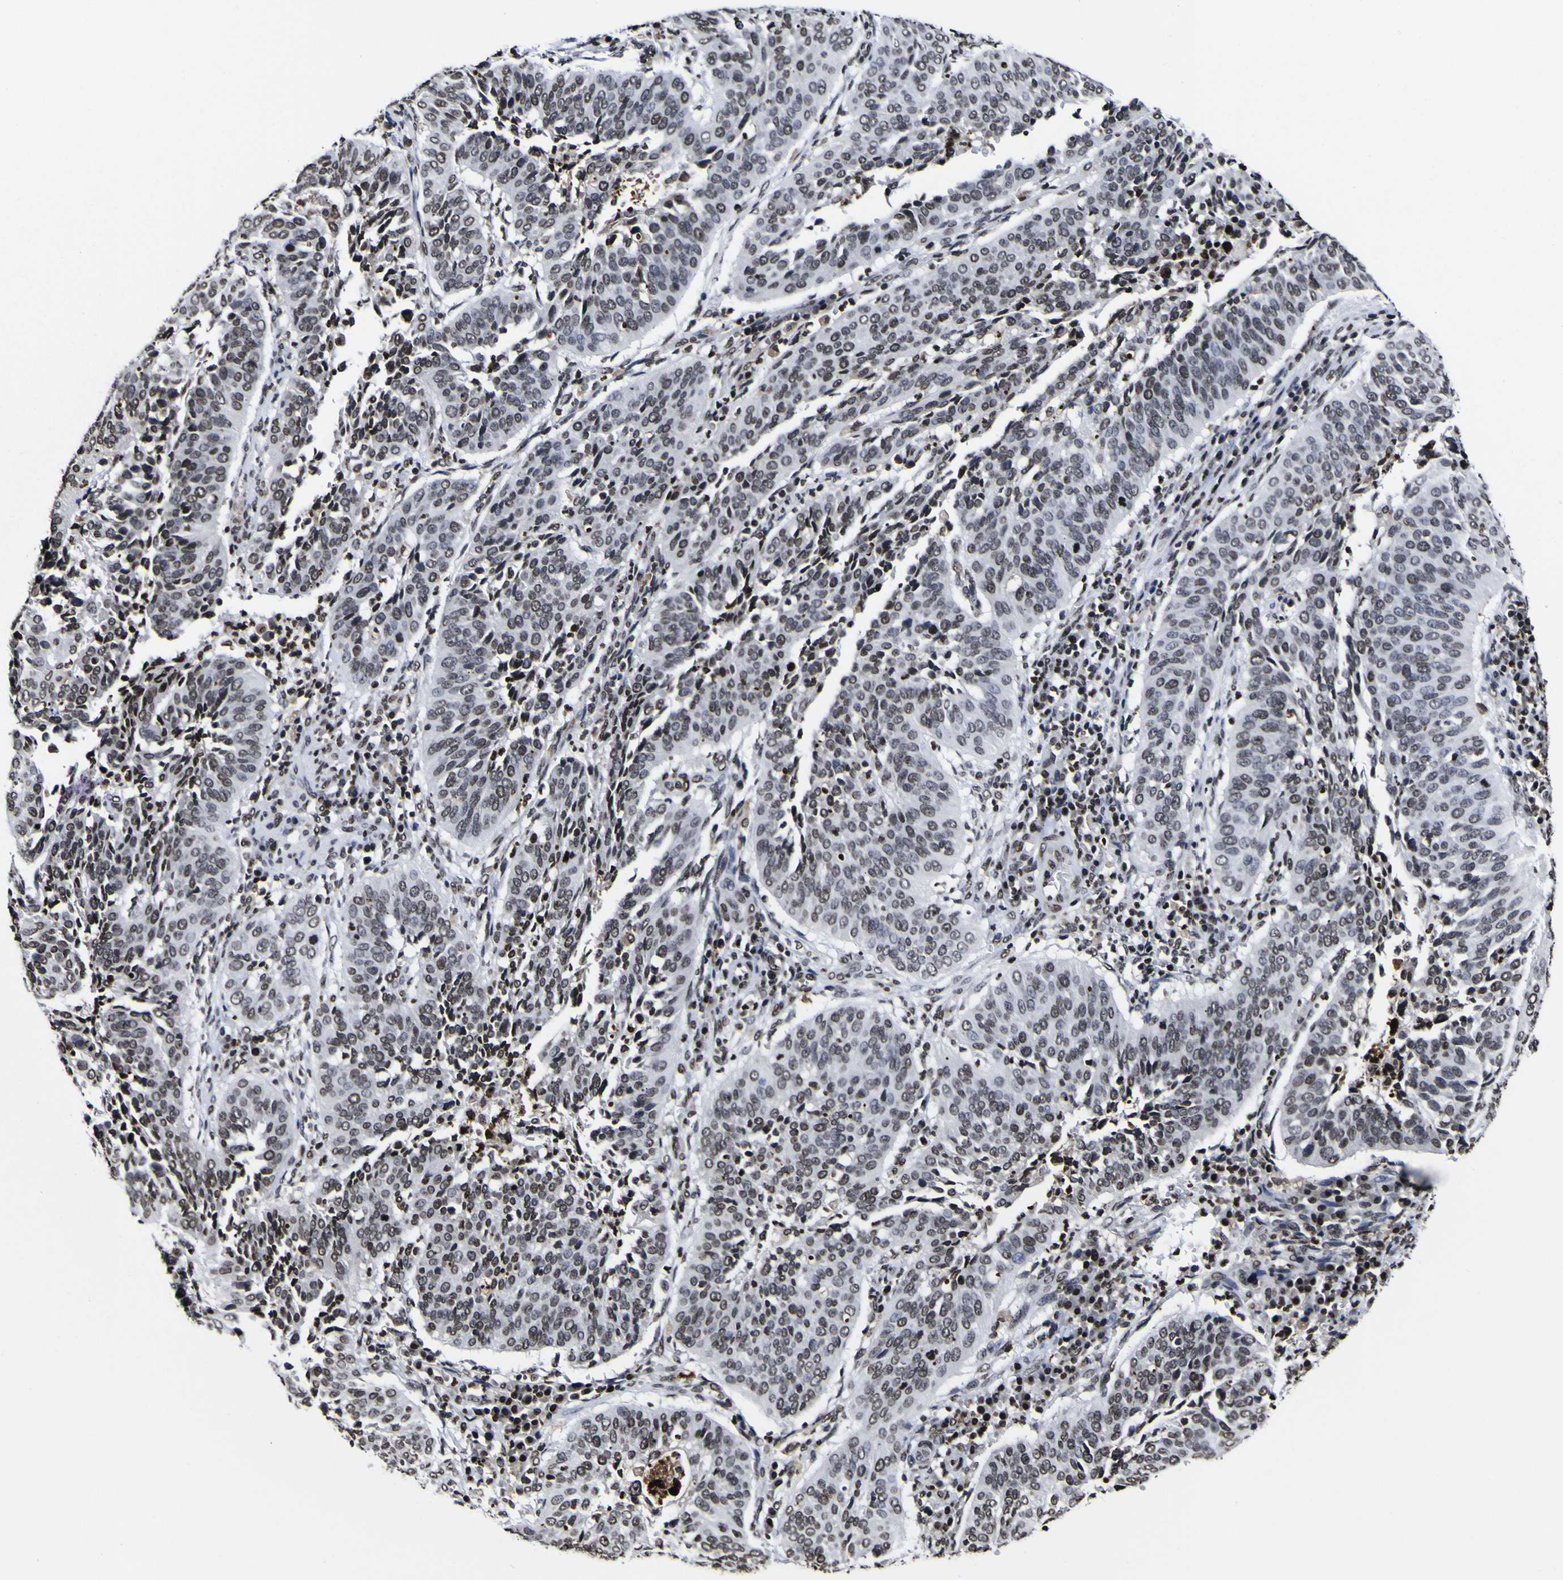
{"staining": {"intensity": "moderate", "quantity": "25%-75%", "location": "nuclear"}, "tissue": "cervical cancer", "cell_type": "Tumor cells", "image_type": "cancer", "snomed": [{"axis": "morphology", "description": "Normal tissue, NOS"}, {"axis": "morphology", "description": "Squamous cell carcinoma, NOS"}, {"axis": "topography", "description": "Cervix"}], "caption": "Tumor cells demonstrate medium levels of moderate nuclear expression in approximately 25%-75% of cells in human cervical squamous cell carcinoma.", "gene": "PIAS1", "patient": {"sex": "female", "age": 39}}